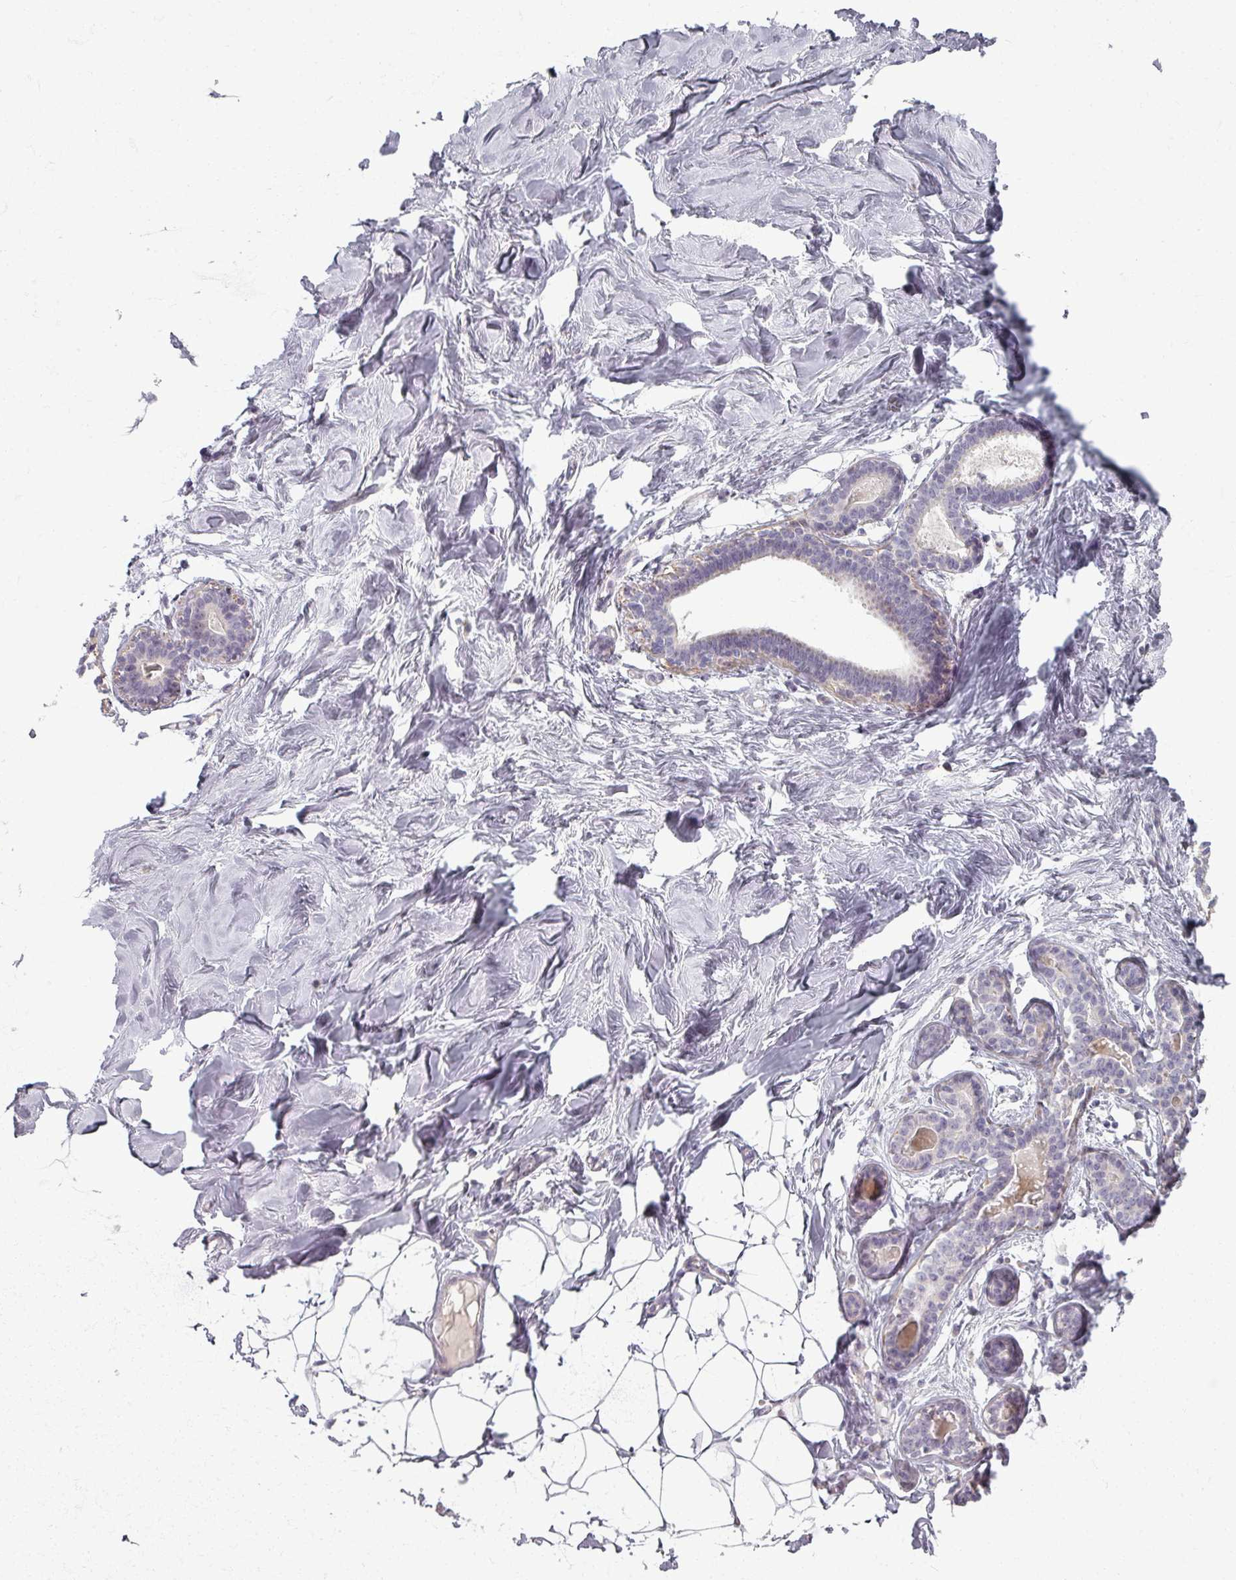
{"staining": {"intensity": "negative", "quantity": "none", "location": "none"}, "tissue": "breast", "cell_type": "Adipocytes", "image_type": "normal", "snomed": [{"axis": "morphology", "description": "Normal tissue, NOS"}, {"axis": "topography", "description": "Breast"}], "caption": "Immunohistochemistry (IHC) image of unremarkable breast: human breast stained with DAB shows no significant protein staining in adipocytes. Brightfield microscopy of immunohistochemistry stained with DAB (brown) and hematoxylin (blue), captured at high magnification.", "gene": "TTLL7", "patient": {"sex": "female", "age": 23}}